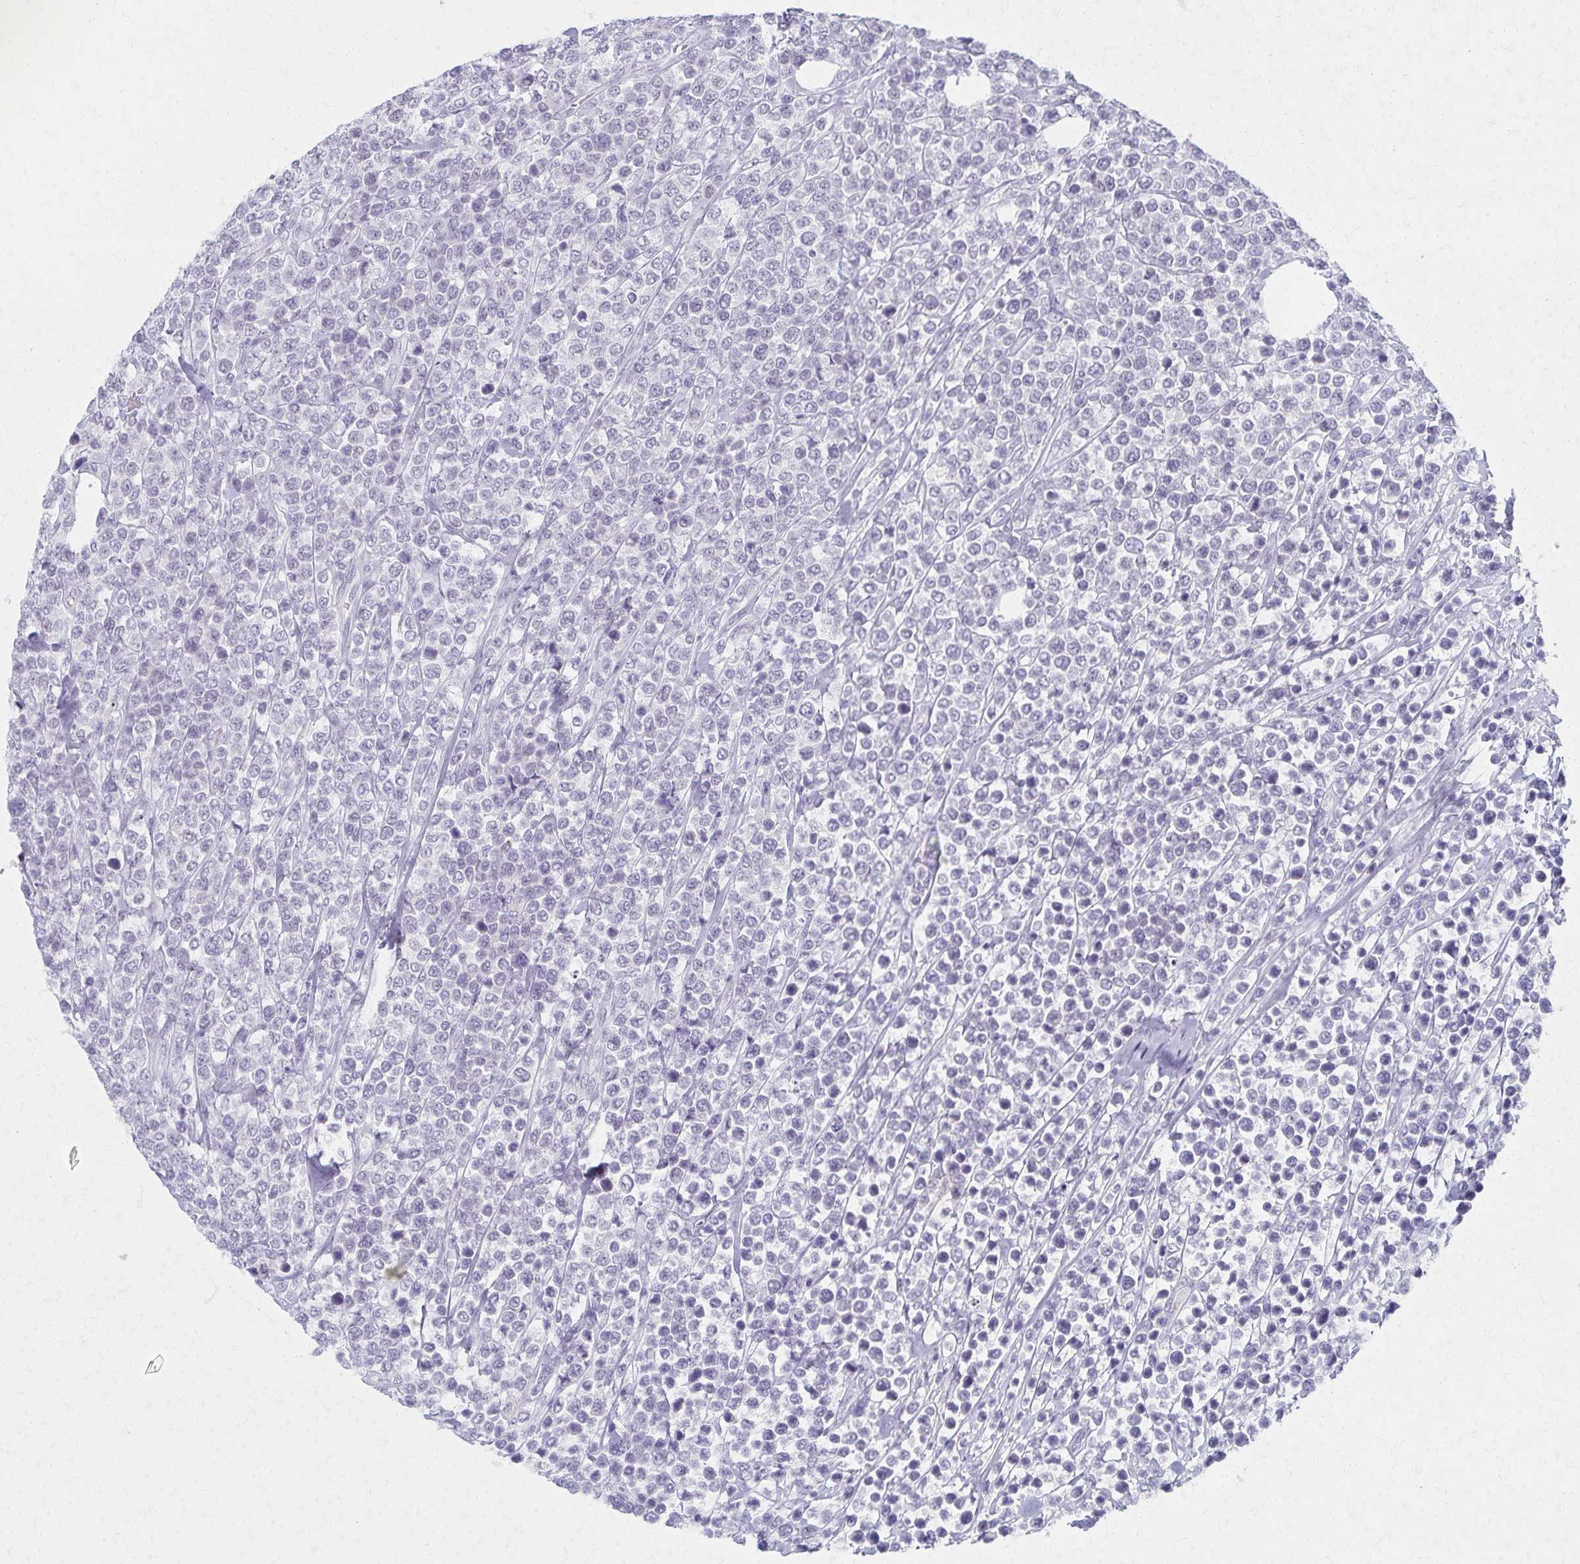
{"staining": {"intensity": "negative", "quantity": "none", "location": "none"}, "tissue": "lymphoma", "cell_type": "Tumor cells", "image_type": "cancer", "snomed": [{"axis": "morphology", "description": "Malignant lymphoma, non-Hodgkin's type, High grade"}, {"axis": "topography", "description": "Soft tissue"}], "caption": "A photomicrograph of high-grade malignant lymphoma, non-Hodgkin's type stained for a protein demonstrates no brown staining in tumor cells. (Stains: DAB (3,3'-diaminobenzidine) IHC with hematoxylin counter stain, Microscopy: brightfield microscopy at high magnification).", "gene": "MORC4", "patient": {"sex": "female", "age": 56}}